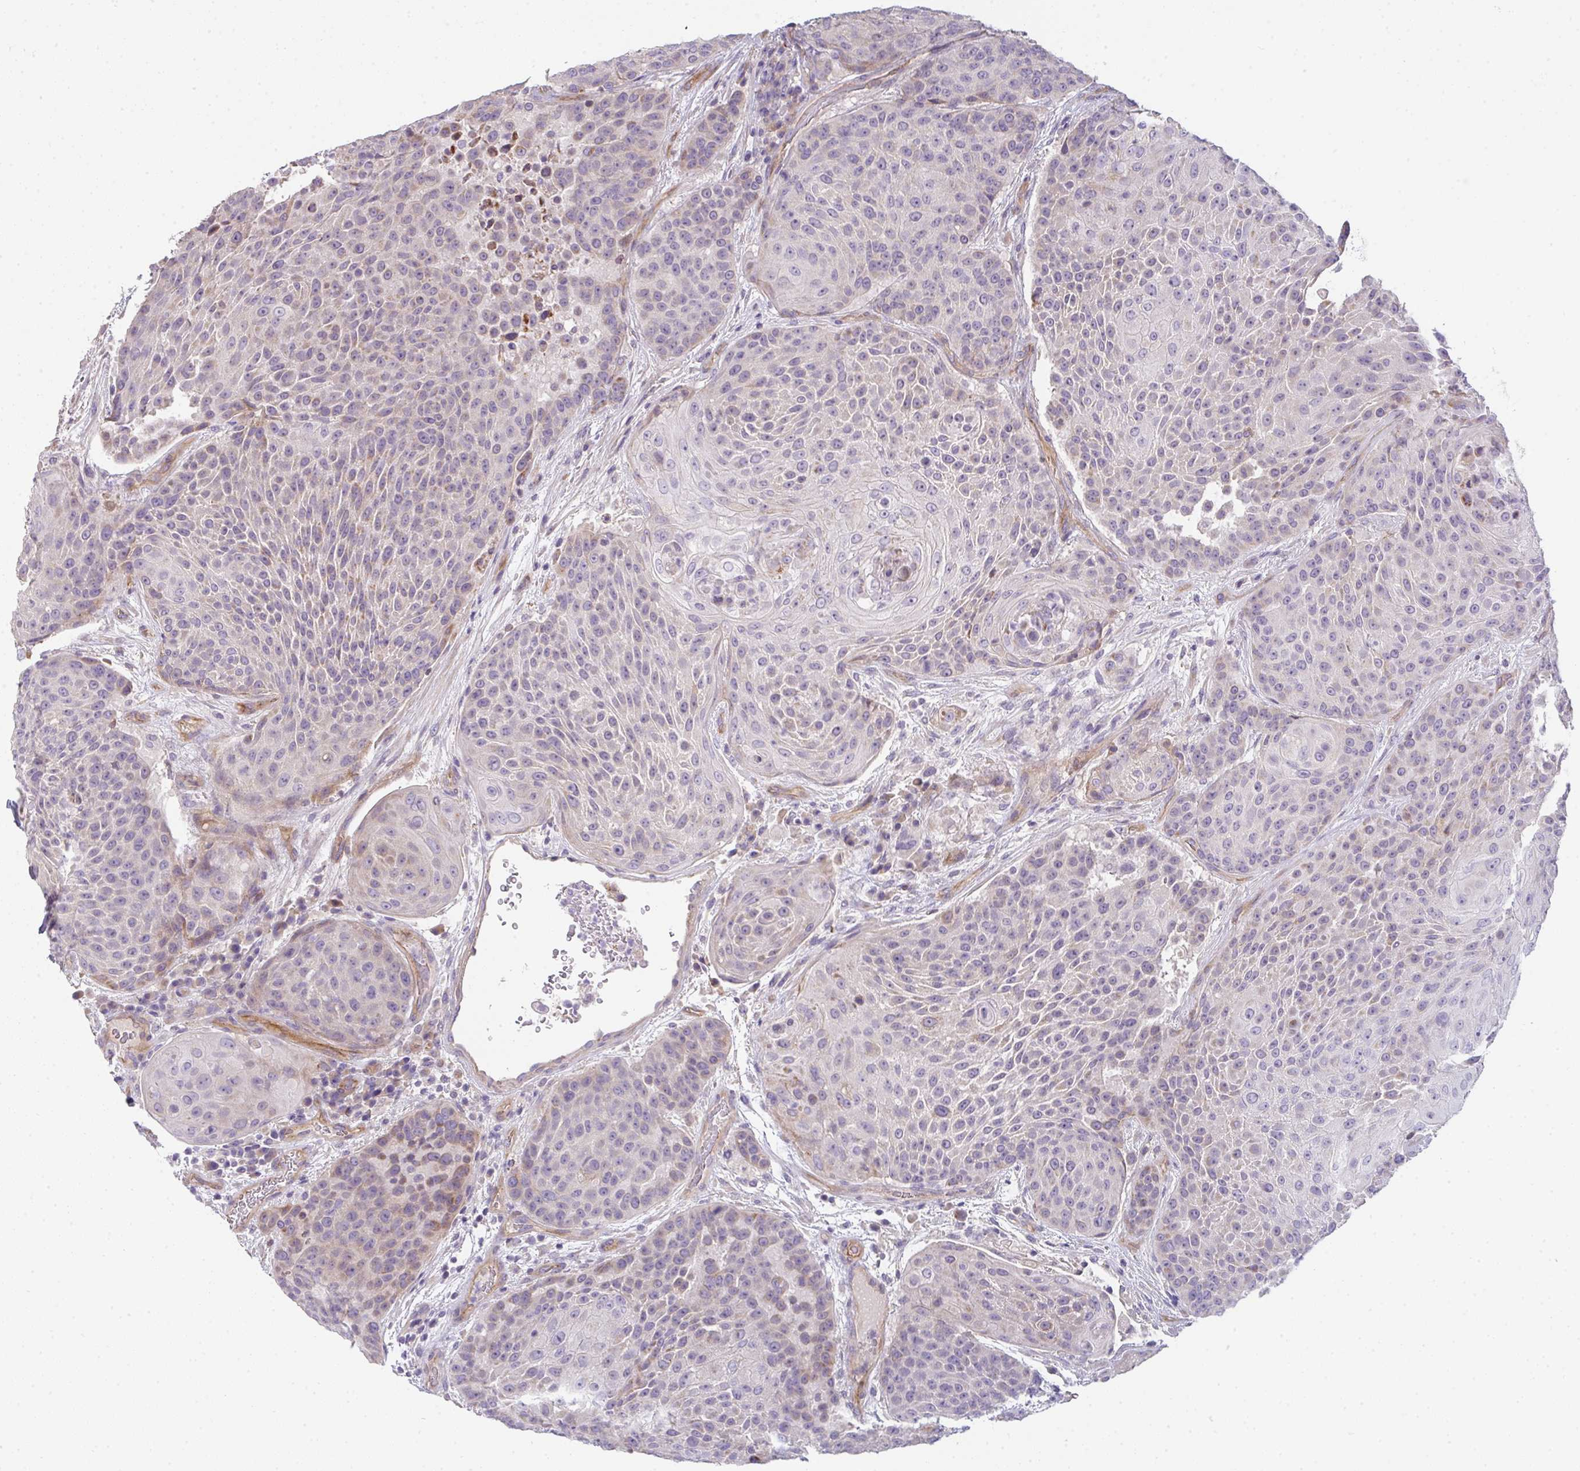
{"staining": {"intensity": "weak", "quantity": "<25%", "location": "cytoplasmic/membranous"}, "tissue": "urothelial cancer", "cell_type": "Tumor cells", "image_type": "cancer", "snomed": [{"axis": "morphology", "description": "Urothelial carcinoma, High grade"}, {"axis": "topography", "description": "Urinary bladder"}], "caption": "Immunohistochemistry (IHC) of urothelial carcinoma (high-grade) reveals no expression in tumor cells. Nuclei are stained in blue.", "gene": "FILIP1", "patient": {"sex": "female", "age": 63}}